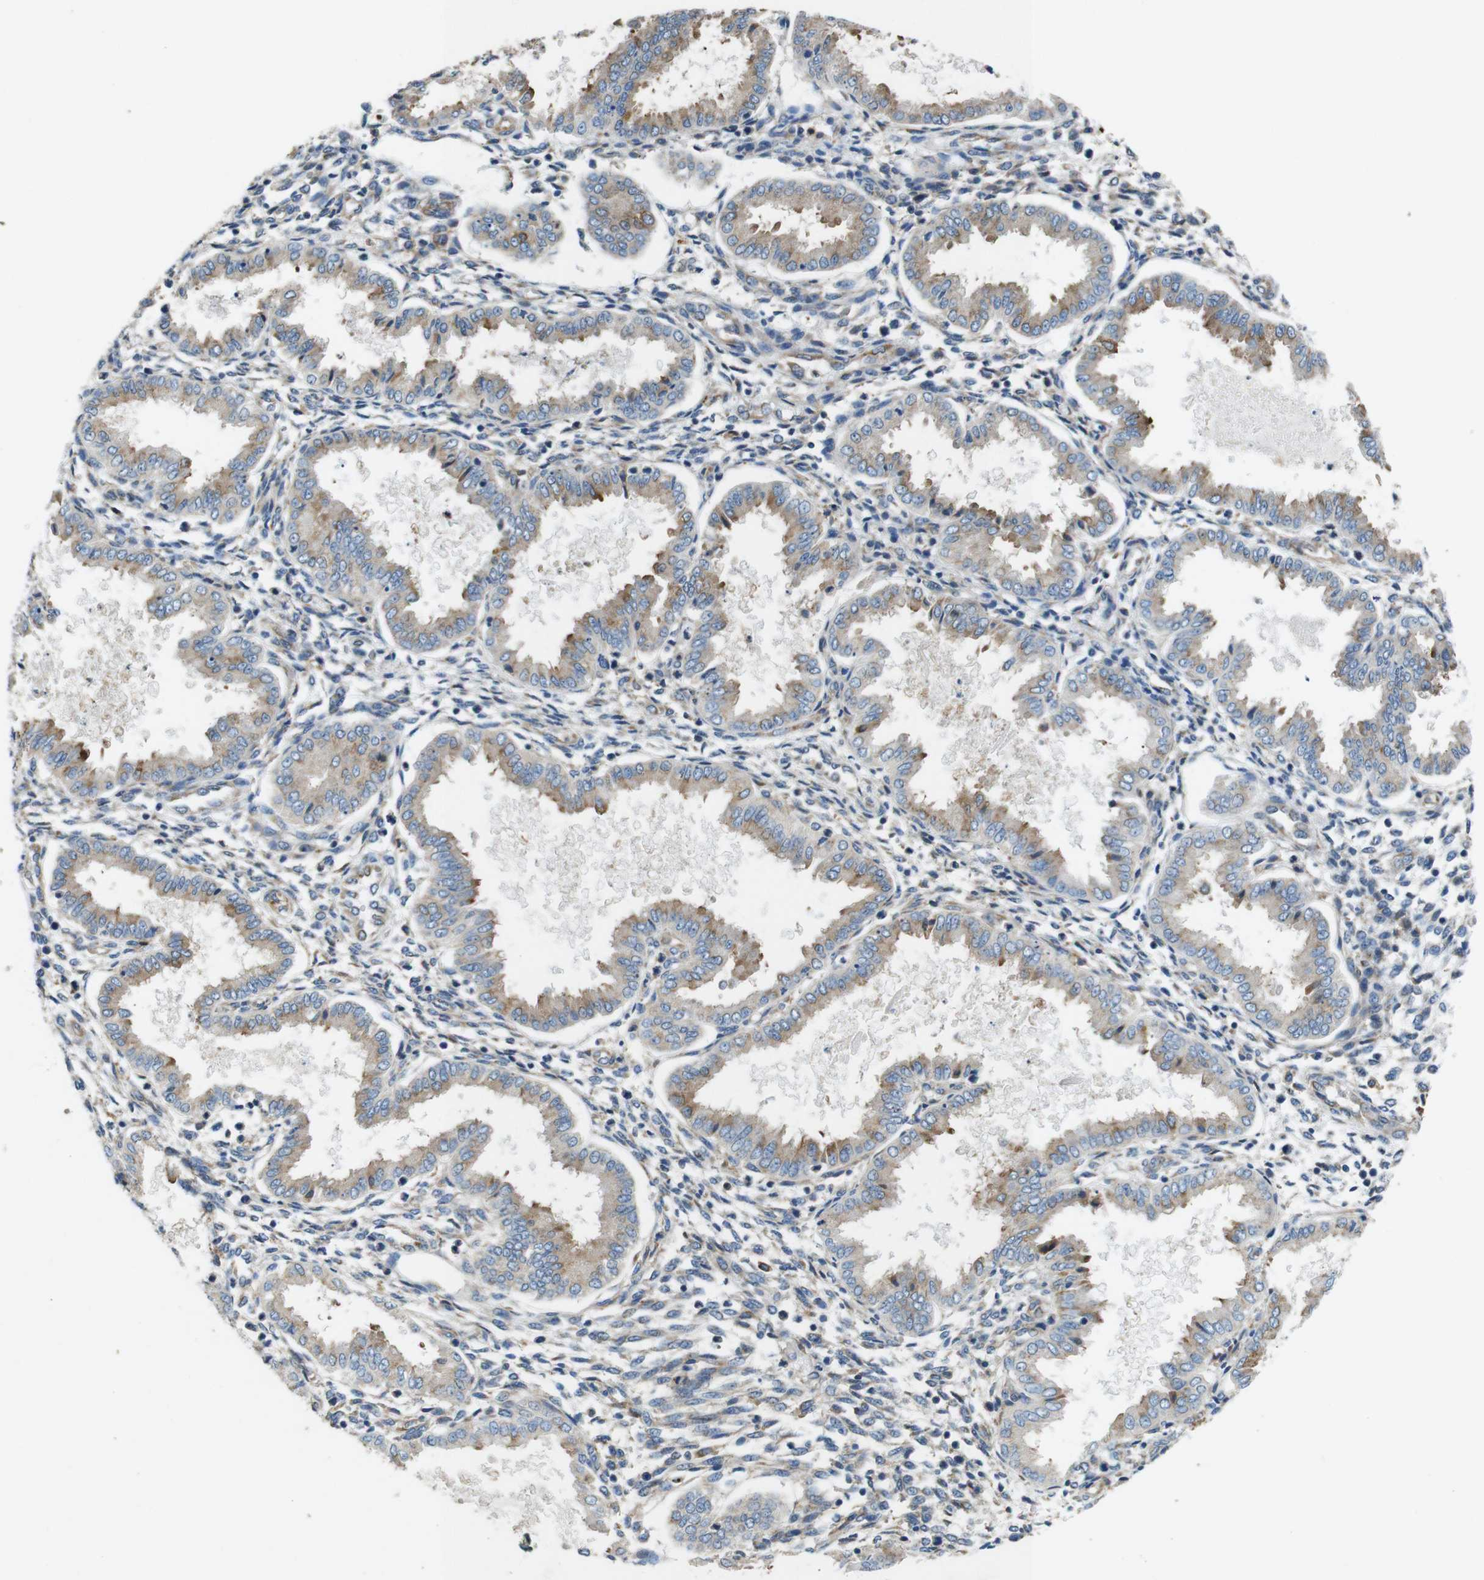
{"staining": {"intensity": "weak", "quantity": "25%-75%", "location": "cytoplasmic/membranous"}, "tissue": "endometrium", "cell_type": "Cells in endometrial stroma", "image_type": "normal", "snomed": [{"axis": "morphology", "description": "Normal tissue, NOS"}, {"axis": "topography", "description": "Endometrium"}], "caption": "The histopathology image demonstrates staining of unremarkable endometrium, revealing weak cytoplasmic/membranous protein staining (brown color) within cells in endometrial stroma.", "gene": "DCTN1", "patient": {"sex": "female", "age": 33}}